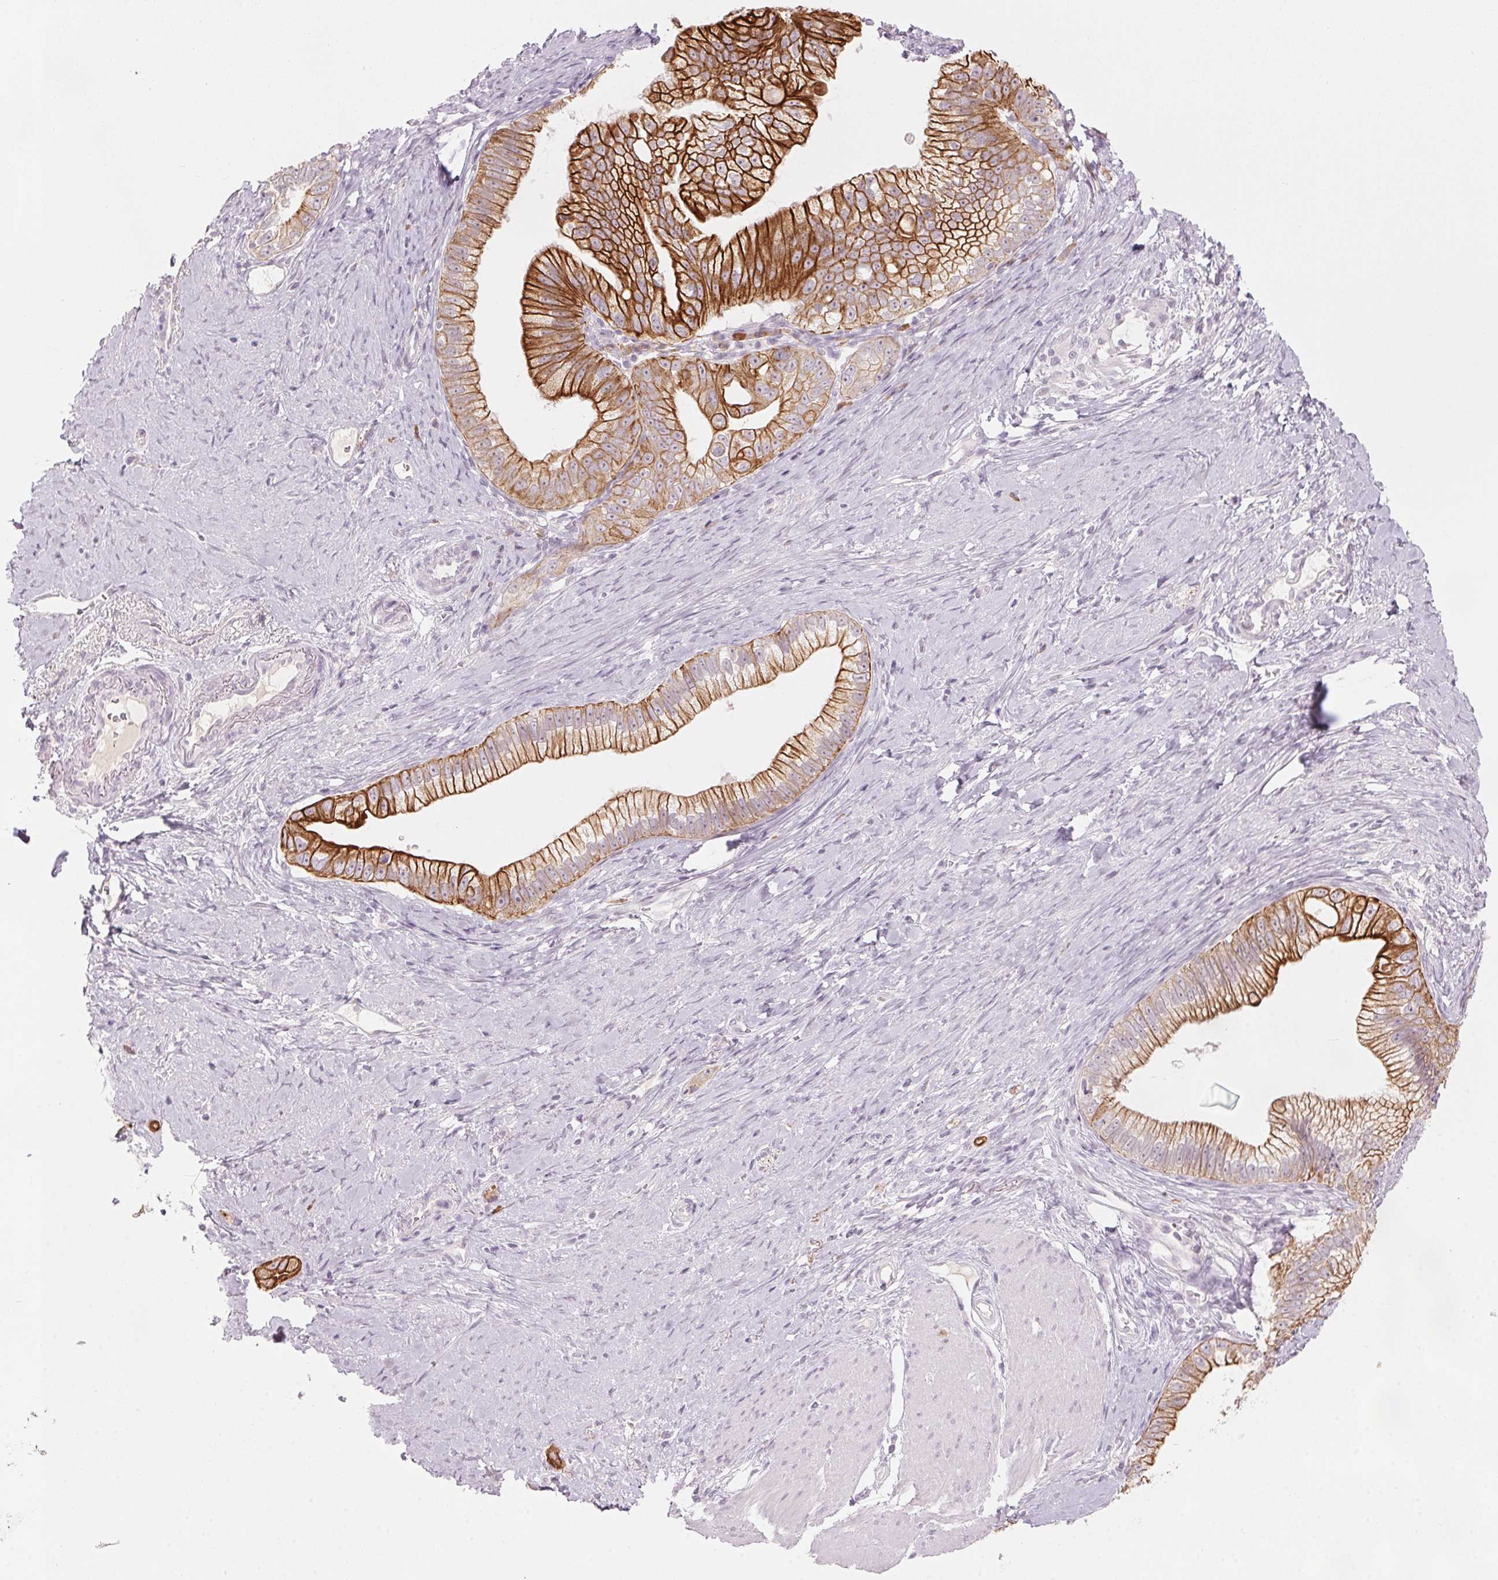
{"staining": {"intensity": "strong", "quantity": ">75%", "location": "cytoplasmic/membranous"}, "tissue": "pancreatic cancer", "cell_type": "Tumor cells", "image_type": "cancer", "snomed": [{"axis": "morphology", "description": "Adenocarcinoma, NOS"}, {"axis": "topography", "description": "Pancreas"}], "caption": "Human pancreatic adenocarcinoma stained for a protein (brown) exhibits strong cytoplasmic/membranous positive expression in approximately >75% of tumor cells.", "gene": "SCTR", "patient": {"sex": "male", "age": 70}}